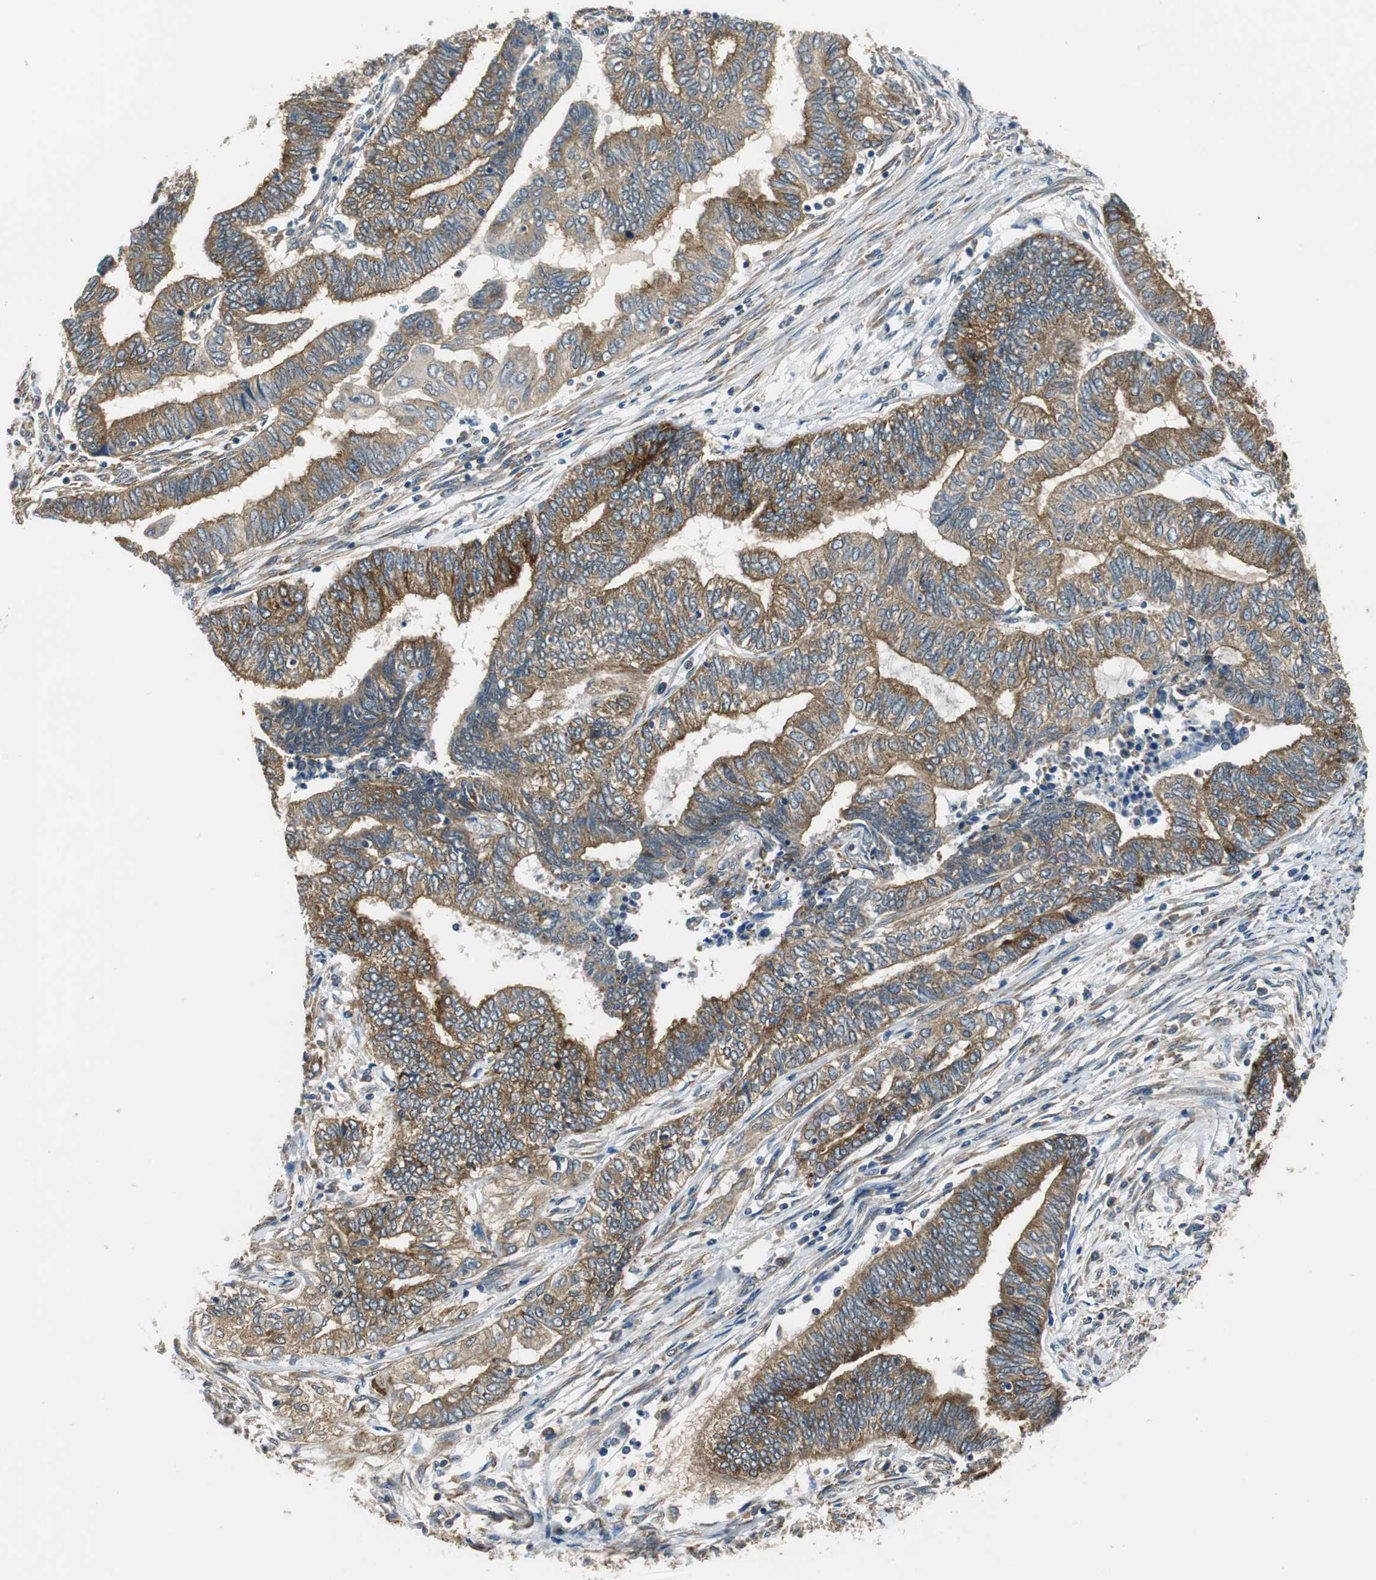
{"staining": {"intensity": "moderate", "quantity": ">75%", "location": "cytoplasmic/membranous"}, "tissue": "endometrial cancer", "cell_type": "Tumor cells", "image_type": "cancer", "snomed": [{"axis": "morphology", "description": "Adenocarcinoma, NOS"}, {"axis": "topography", "description": "Uterus"}, {"axis": "topography", "description": "Endometrium"}], "caption": "An image showing moderate cytoplasmic/membranous staining in about >75% of tumor cells in endometrial cancer (adenocarcinoma), as visualized by brown immunohistochemical staining.", "gene": "CNOT3", "patient": {"sex": "female", "age": 70}}